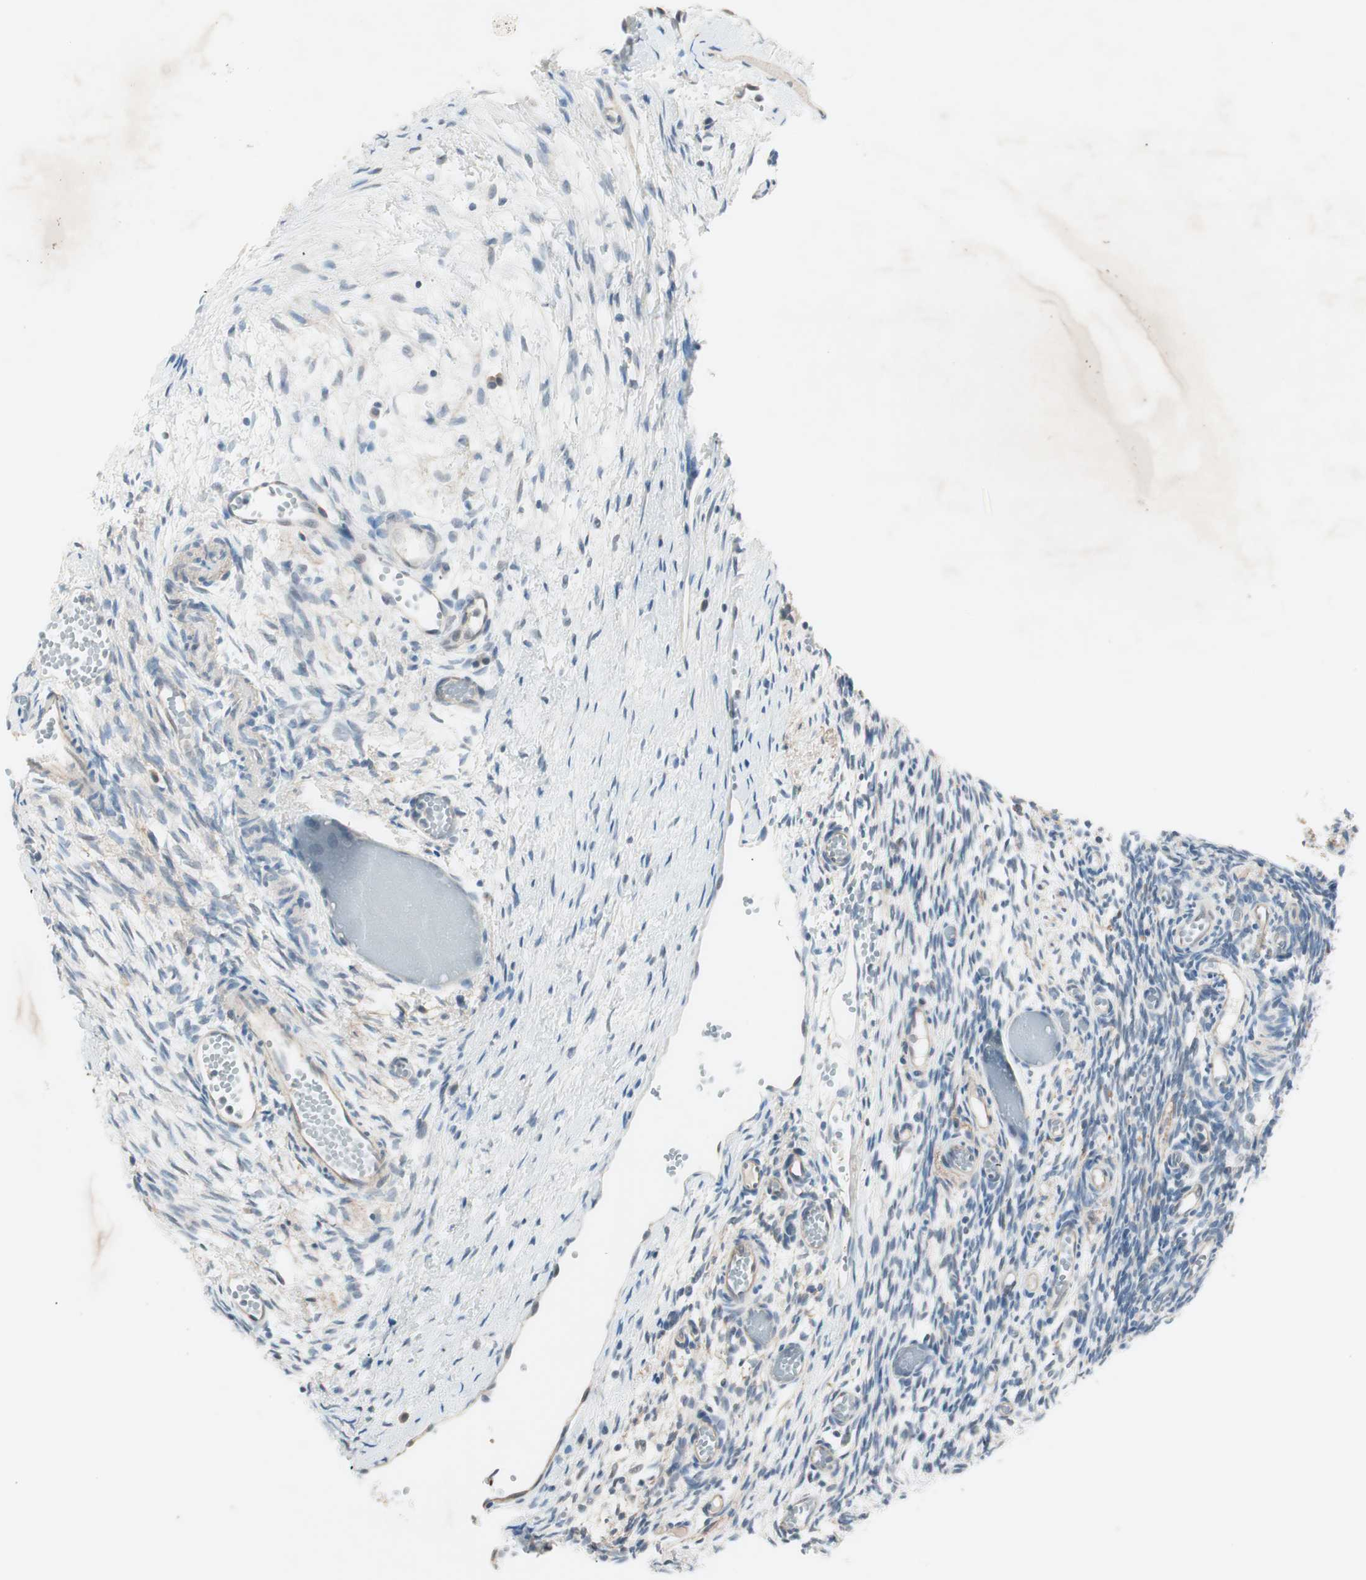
{"staining": {"intensity": "negative", "quantity": "none", "location": "none"}, "tissue": "ovary", "cell_type": "Follicle cells", "image_type": "normal", "snomed": [{"axis": "morphology", "description": "Normal tissue, NOS"}, {"axis": "topography", "description": "Ovary"}], "caption": "Image shows no significant protein staining in follicle cells of benign ovary.", "gene": "ITGB4", "patient": {"sex": "female", "age": 35}}